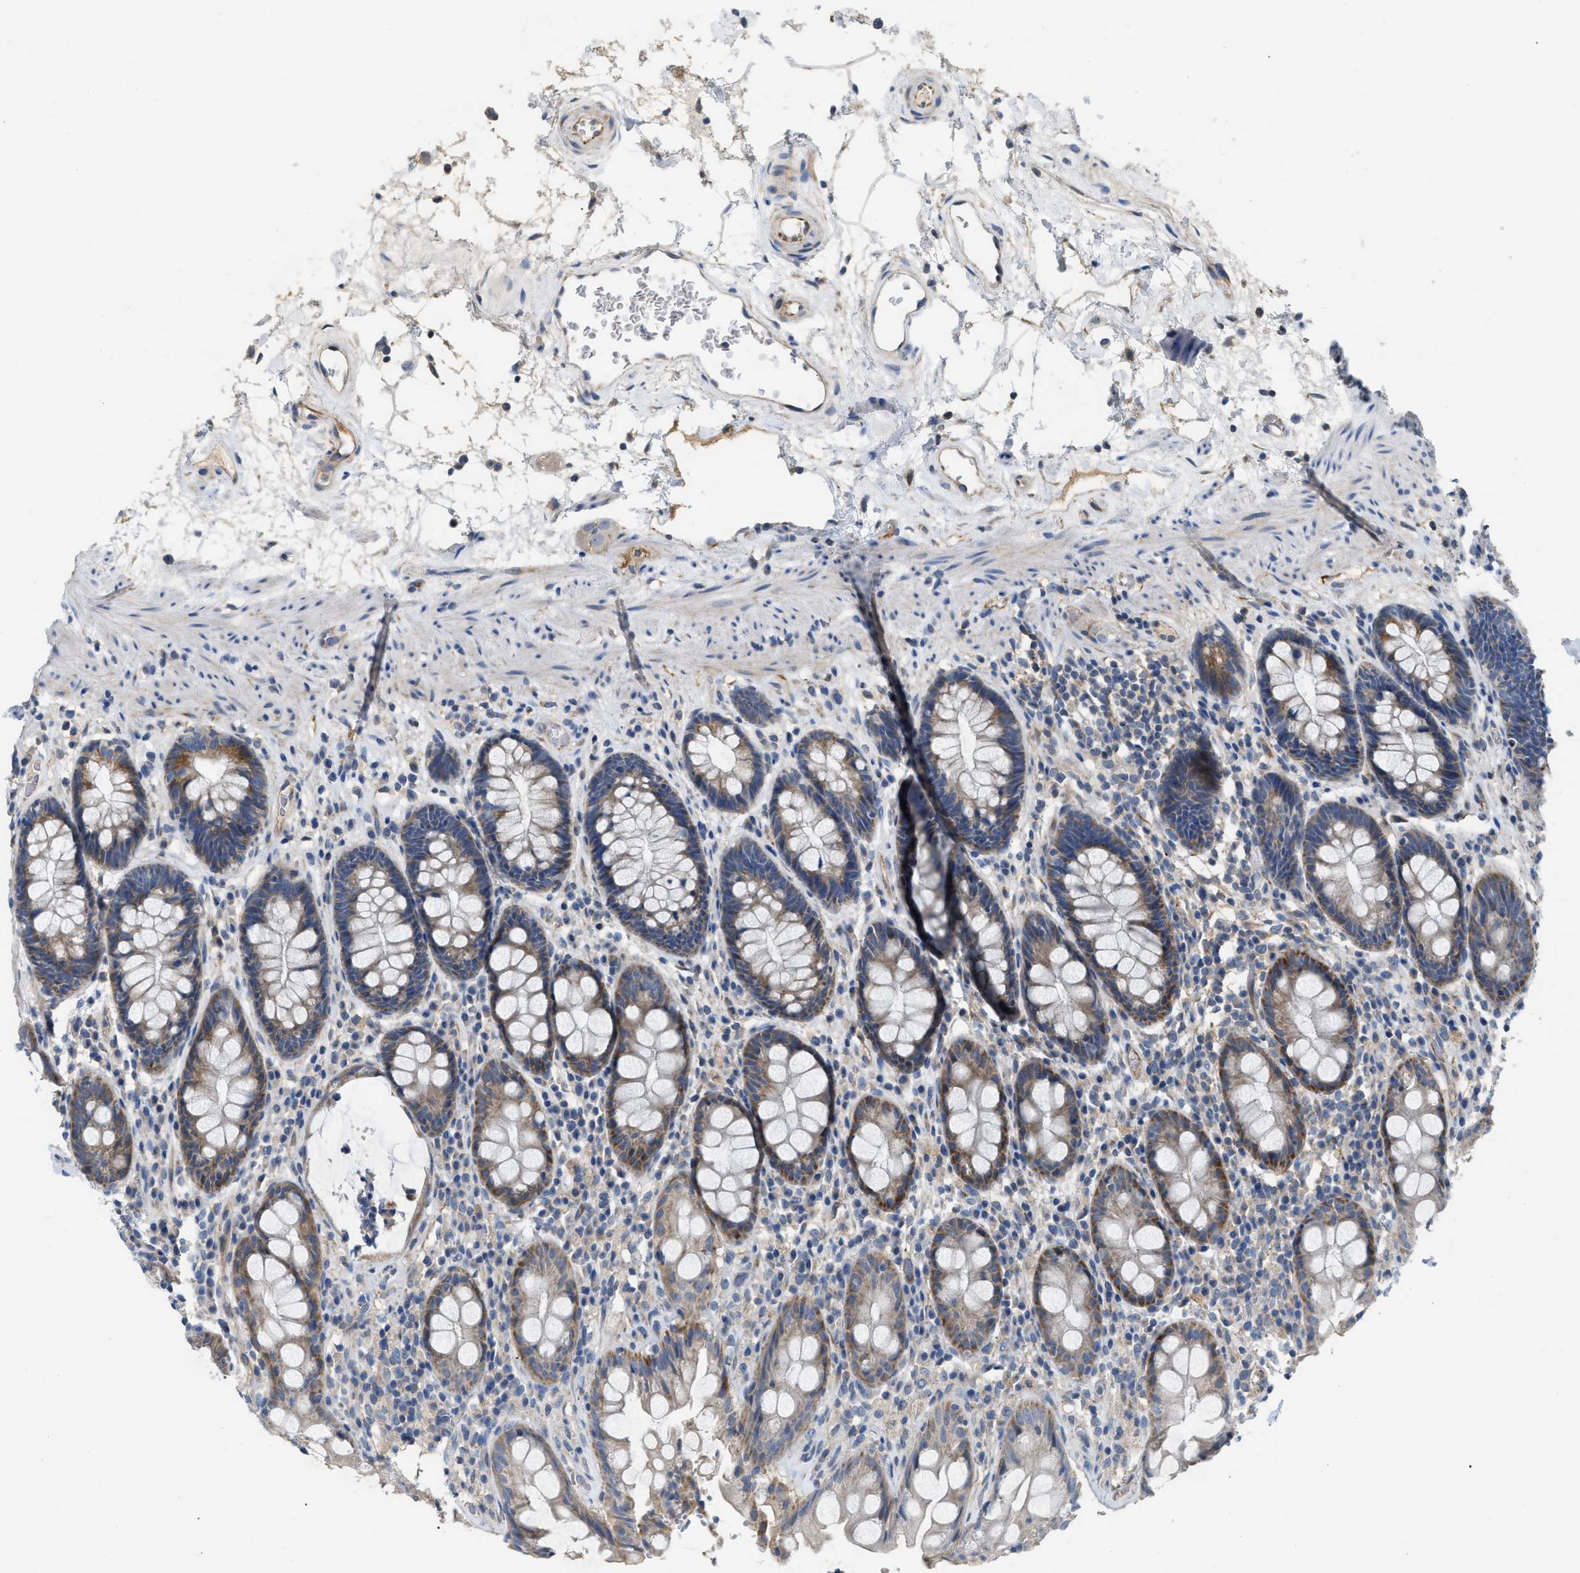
{"staining": {"intensity": "moderate", "quantity": ">75%", "location": "cytoplasmic/membranous"}, "tissue": "rectum", "cell_type": "Glandular cells", "image_type": "normal", "snomed": [{"axis": "morphology", "description": "Normal tissue, NOS"}, {"axis": "topography", "description": "Rectum"}], "caption": "High-magnification brightfield microscopy of unremarkable rectum stained with DAB (3,3'-diaminobenzidine) (brown) and counterstained with hematoxylin (blue). glandular cells exhibit moderate cytoplasmic/membranous expression is present in approximately>75% of cells.", "gene": "DHX58", "patient": {"sex": "male", "age": 64}}